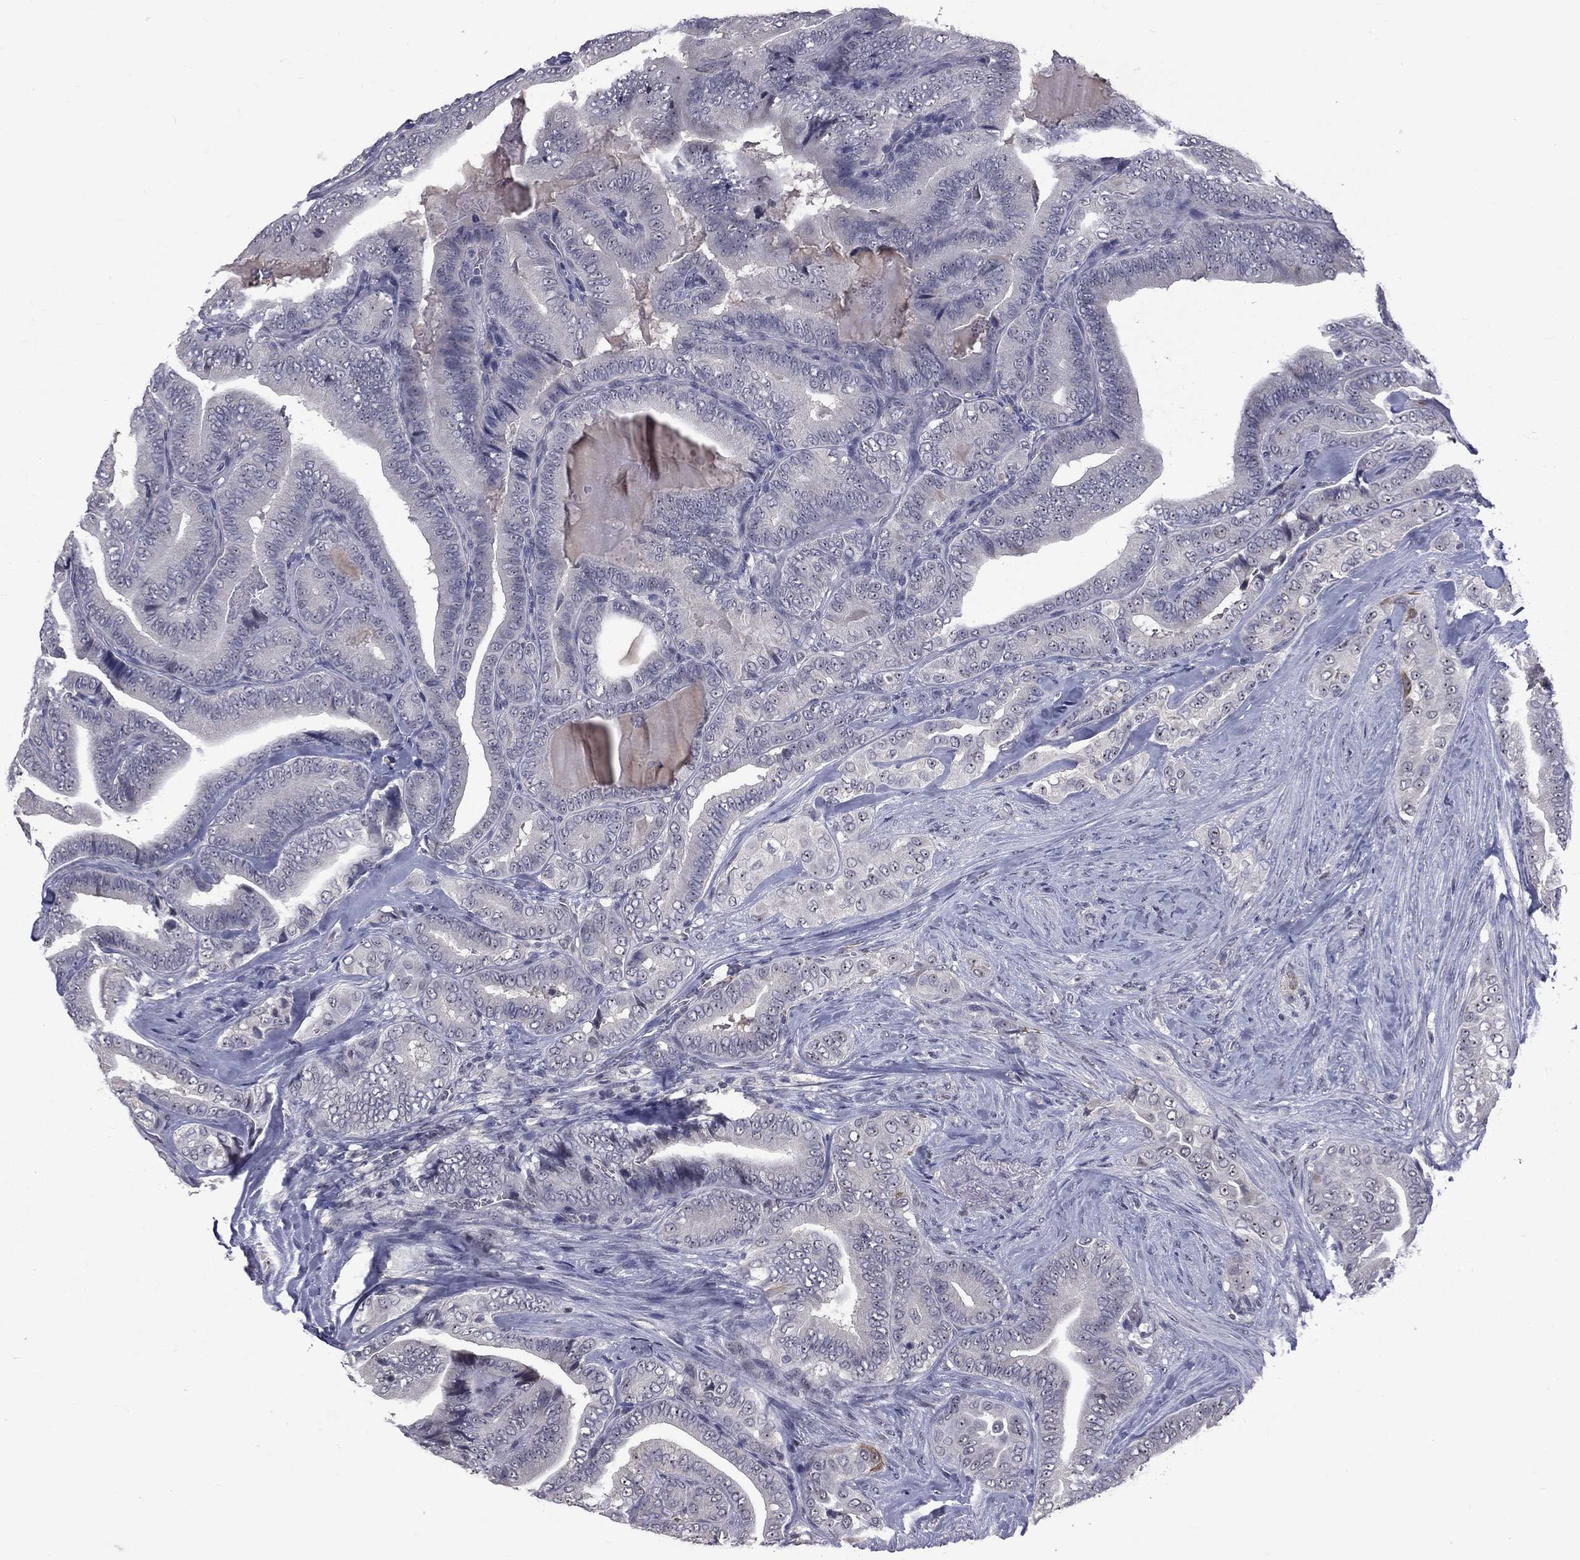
{"staining": {"intensity": "negative", "quantity": "none", "location": "none"}, "tissue": "thyroid cancer", "cell_type": "Tumor cells", "image_type": "cancer", "snomed": [{"axis": "morphology", "description": "Papillary adenocarcinoma, NOS"}, {"axis": "topography", "description": "Thyroid gland"}], "caption": "Tumor cells show no significant expression in papillary adenocarcinoma (thyroid).", "gene": "DSG4", "patient": {"sex": "male", "age": 61}}